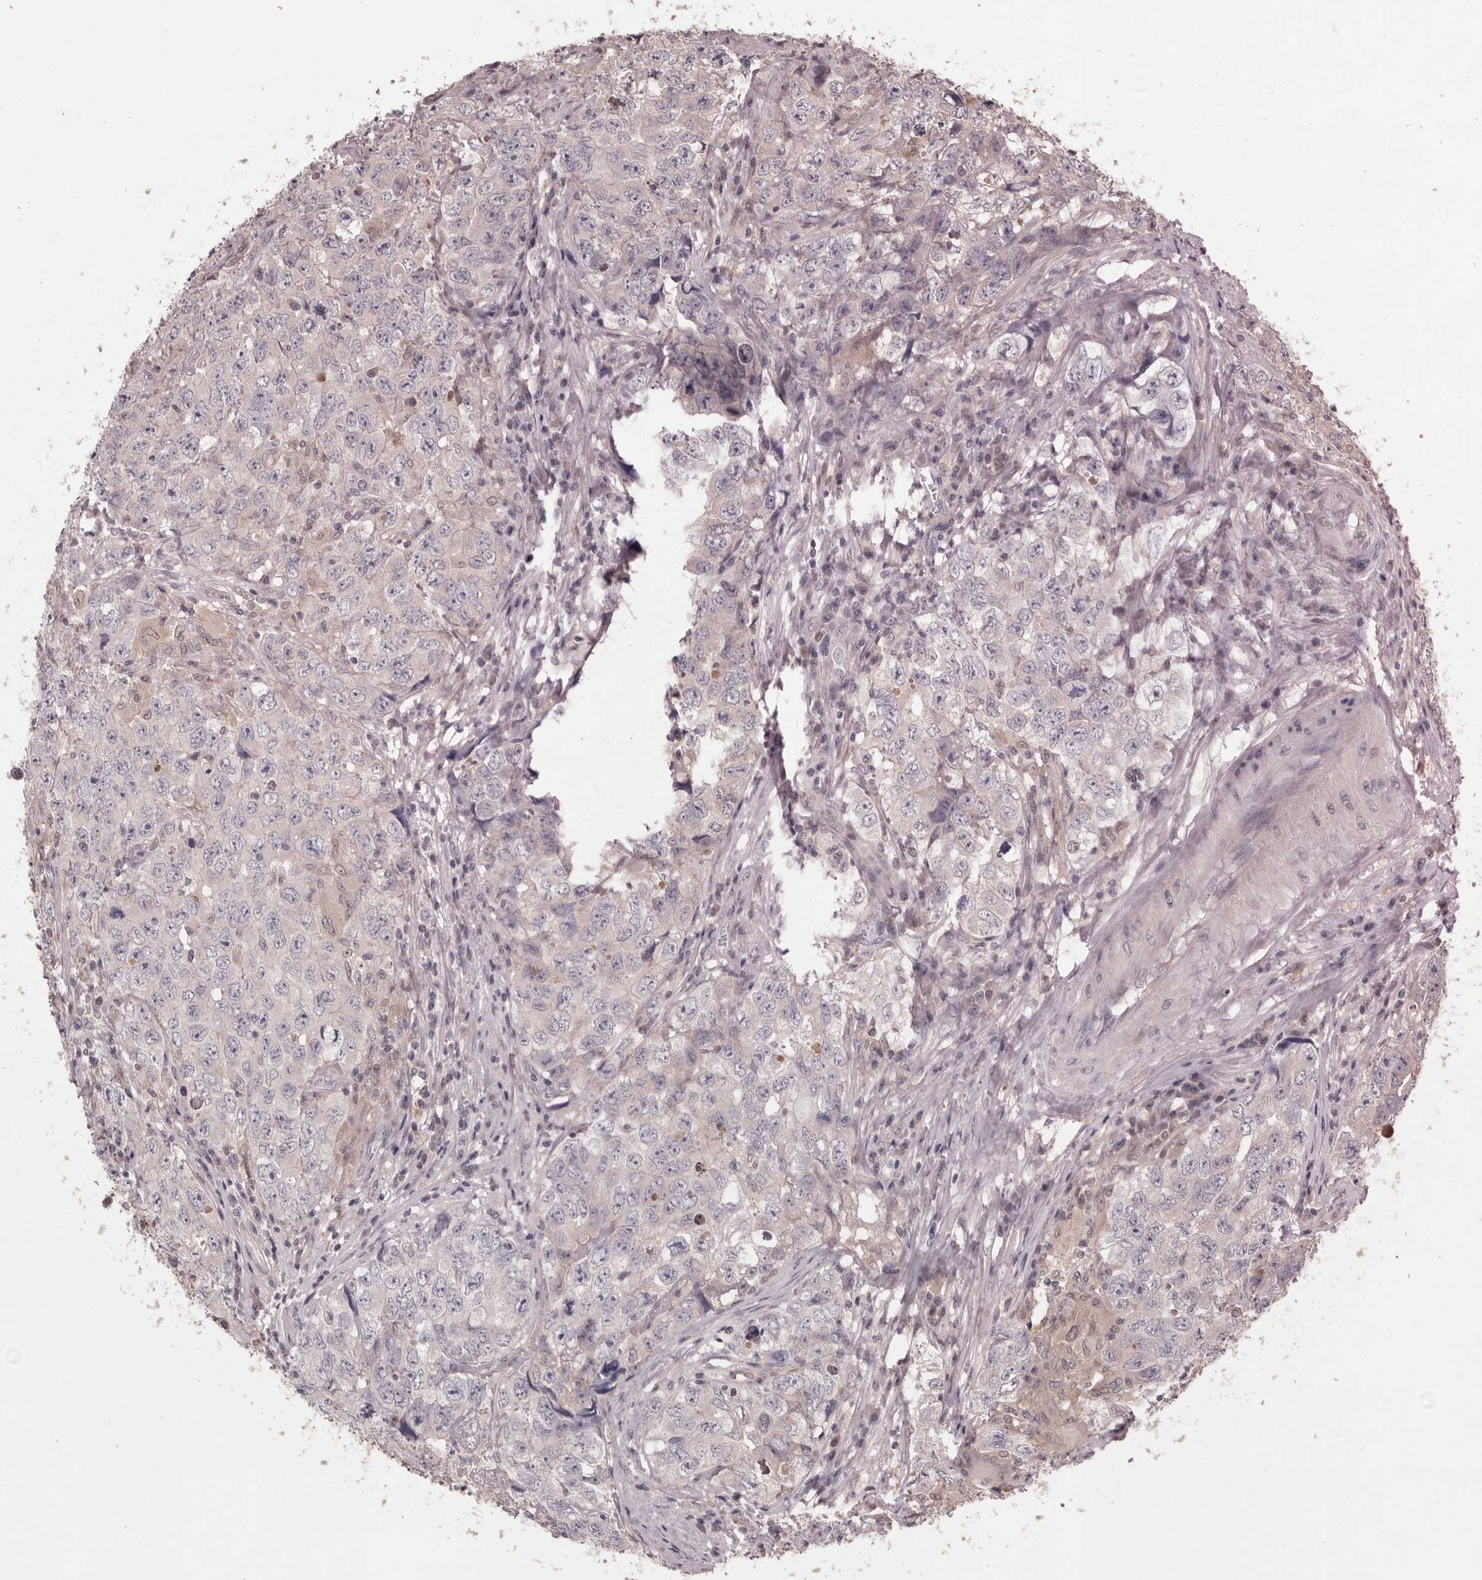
{"staining": {"intensity": "weak", "quantity": "<25%", "location": "cytoplasmic/membranous"}, "tissue": "testis cancer", "cell_type": "Tumor cells", "image_type": "cancer", "snomed": [{"axis": "morphology", "description": "Seminoma, NOS"}, {"axis": "morphology", "description": "Carcinoma, Embryonal, NOS"}, {"axis": "topography", "description": "Testis"}], "caption": "DAB (3,3'-diaminobenzidine) immunohistochemical staining of human embryonal carcinoma (testis) demonstrates no significant expression in tumor cells. Nuclei are stained in blue.", "gene": "MDH1", "patient": {"sex": "male", "age": 43}}